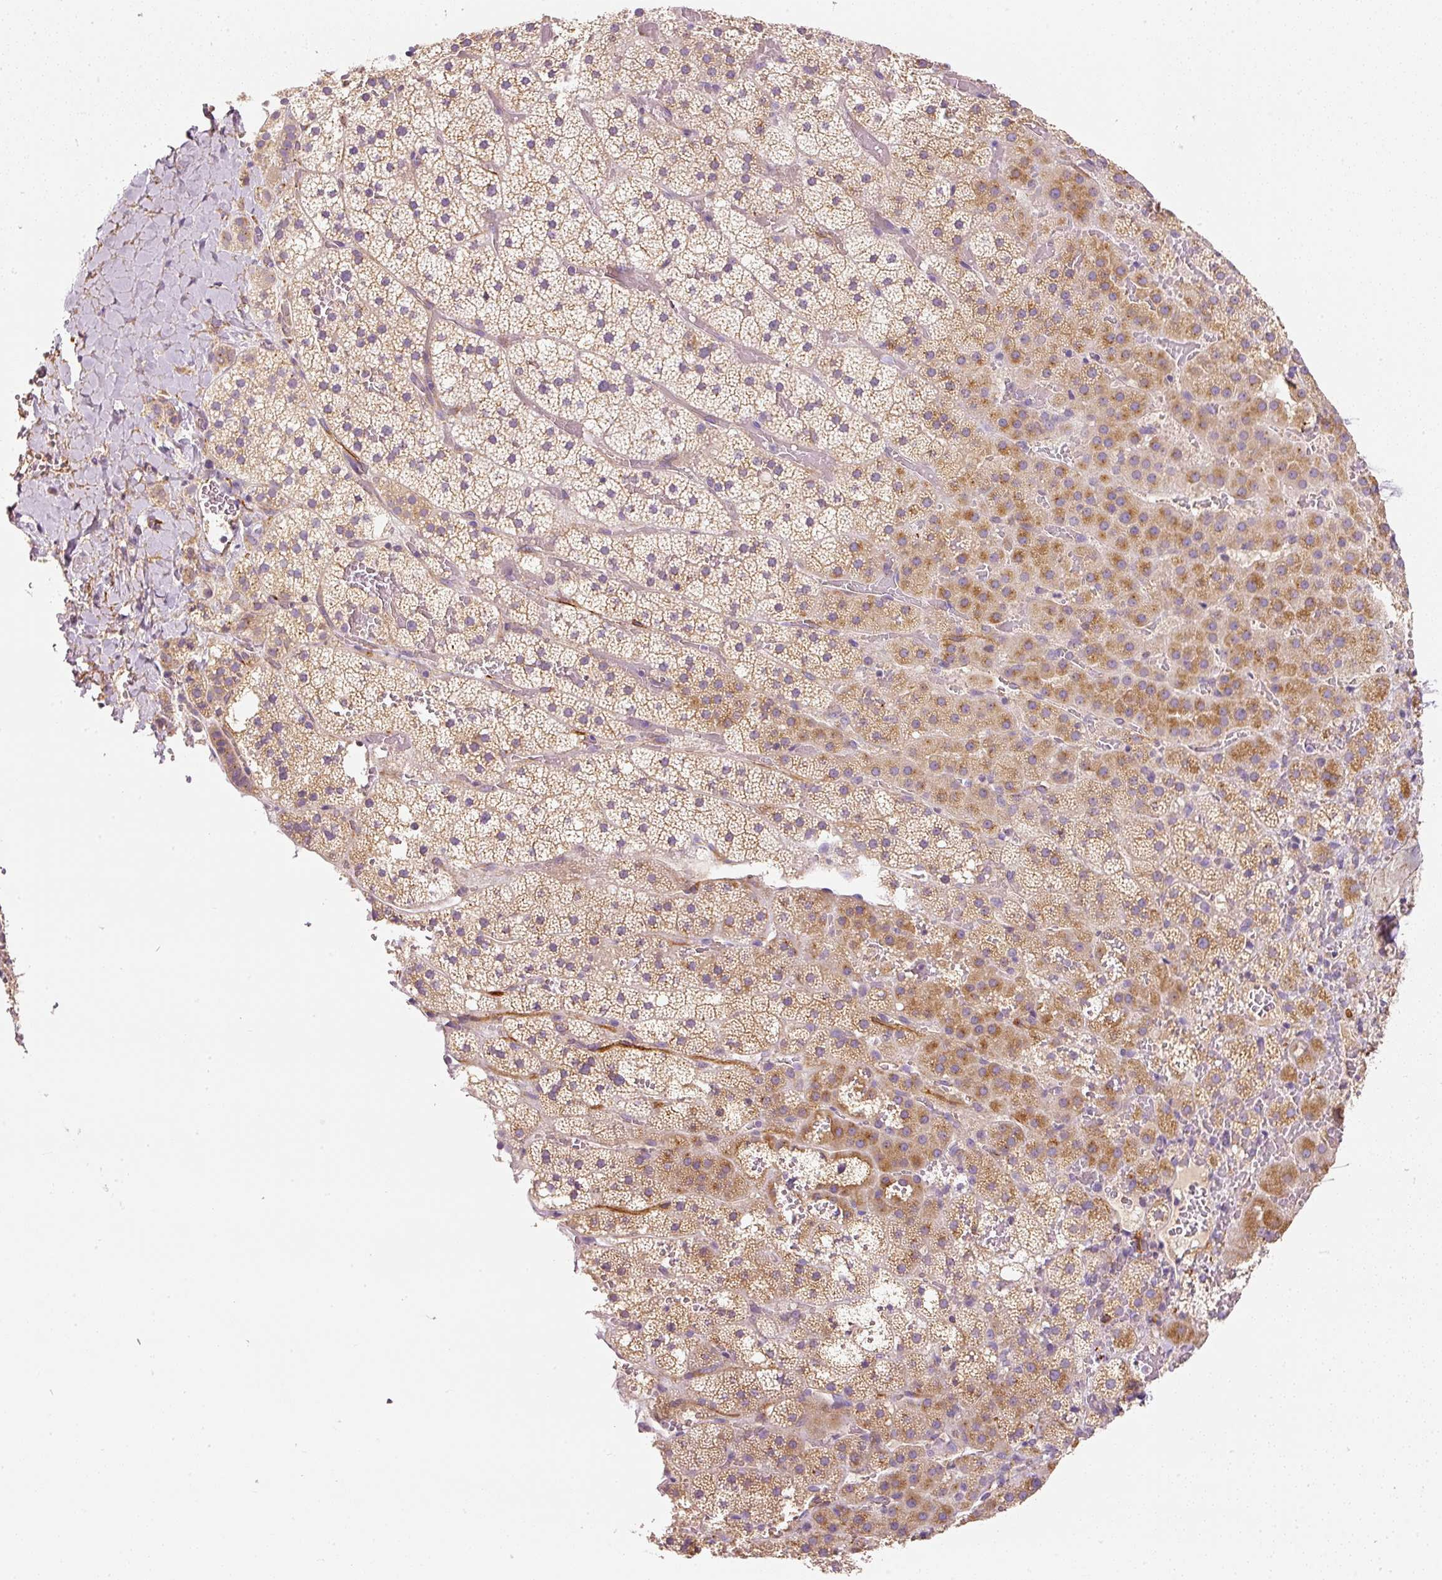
{"staining": {"intensity": "moderate", "quantity": ">75%", "location": "cytoplasmic/membranous"}, "tissue": "adrenal gland", "cell_type": "Glandular cells", "image_type": "normal", "snomed": [{"axis": "morphology", "description": "Normal tissue, NOS"}, {"axis": "topography", "description": "Adrenal gland"}], "caption": "Immunohistochemistry (IHC) micrograph of unremarkable adrenal gland stained for a protein (brown), which displays medium levels of moderate cytoplasmic/membranous staining in about >75% of glandular cells.", "gene": "RNF167", "patient": {"sex": "male", "age": 53}}